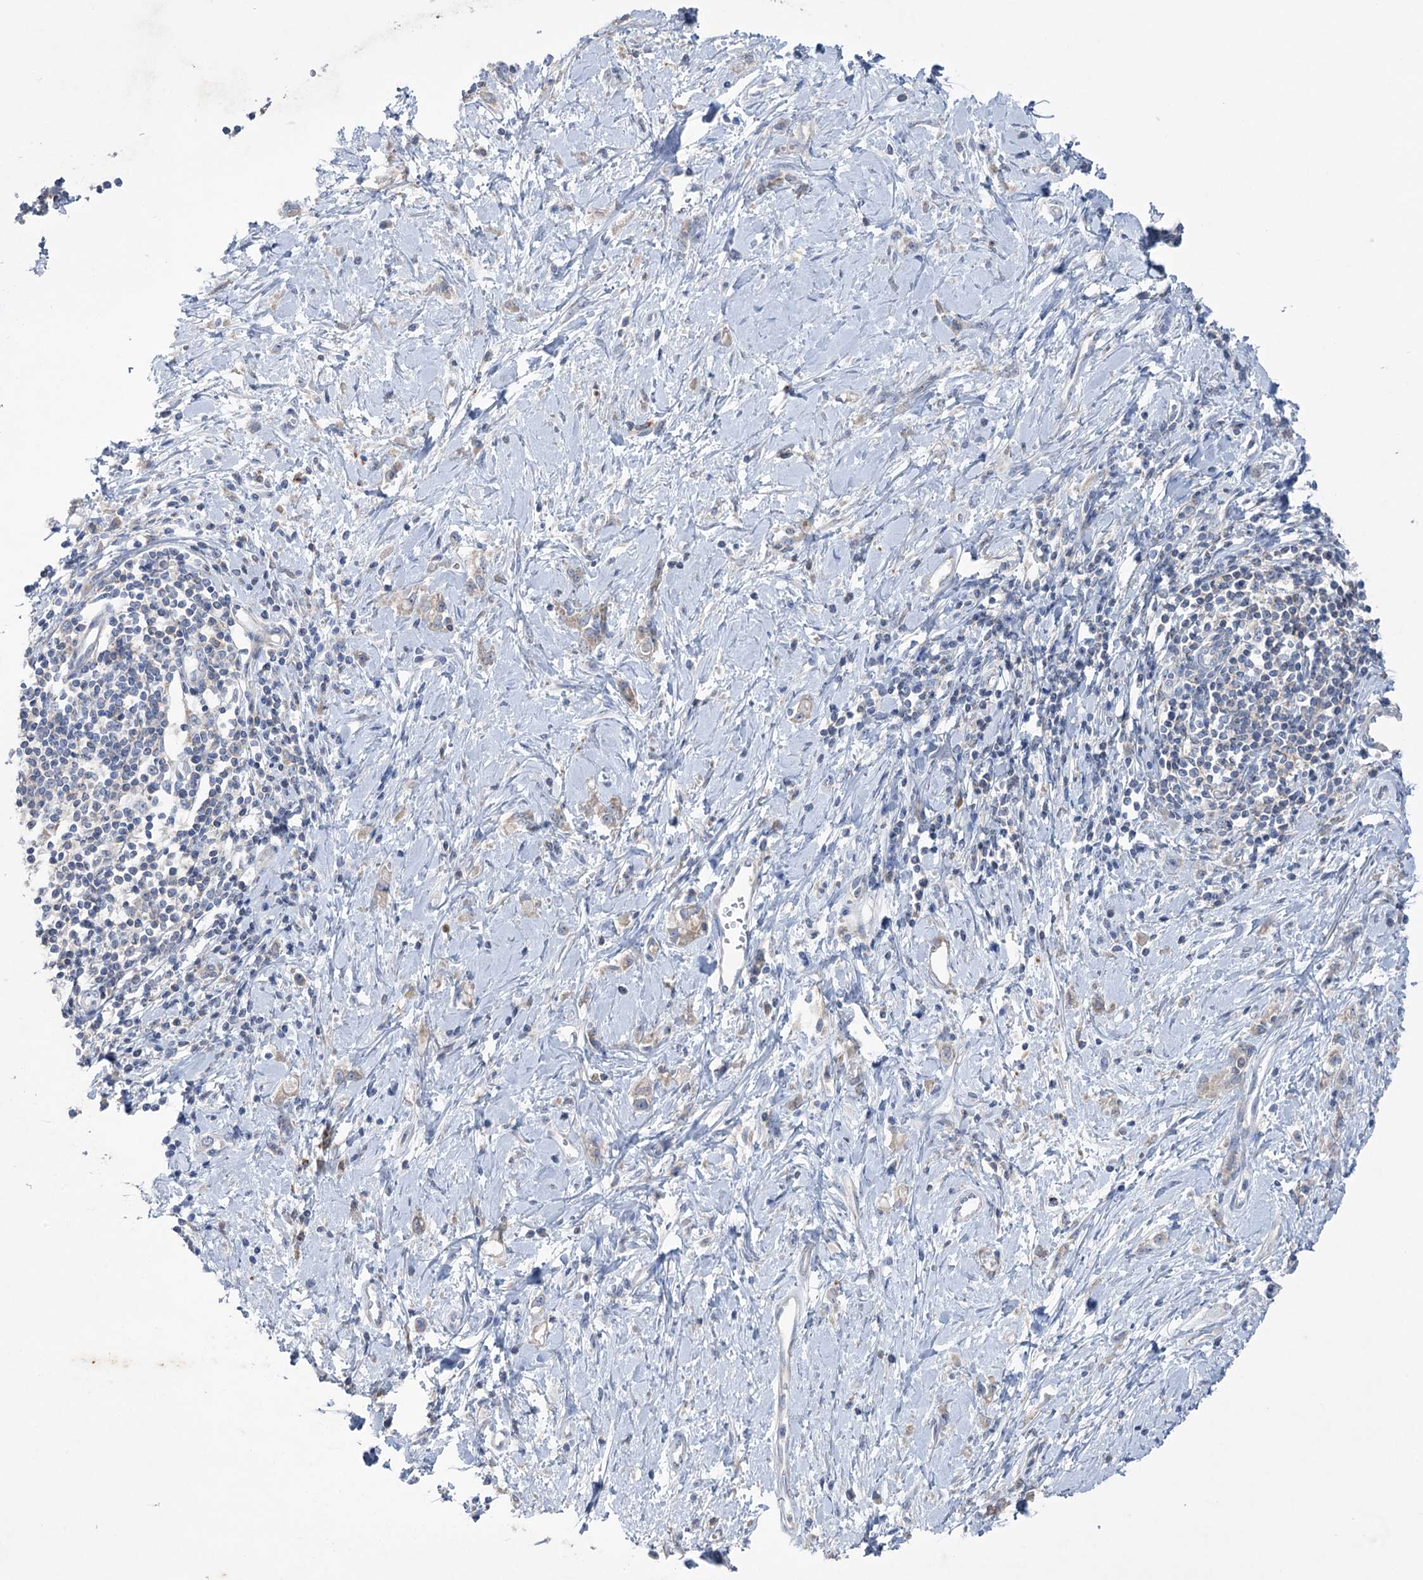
{"staining": {"intensity": "weak", "quantity": "<25%", "location": "cytoplasmic/membranous"}, "tissue": "stomach cancer", "cell_type": "Tumor cells", "image_type": "cancer", "snomed": [{"axis": "morphology", "description": "Adenocarcinoma, NOS"}, {"axis": "topography", "description": "Stomach"}], "caption": "High power microscopy photomicrograph of an immunohistochemistry micrograph of adenocarcinoma (stomach), revealing no significant positivity in tumor cells.", "gene": "MTCH2", "patient": {"sex": "female", "age": 76}}